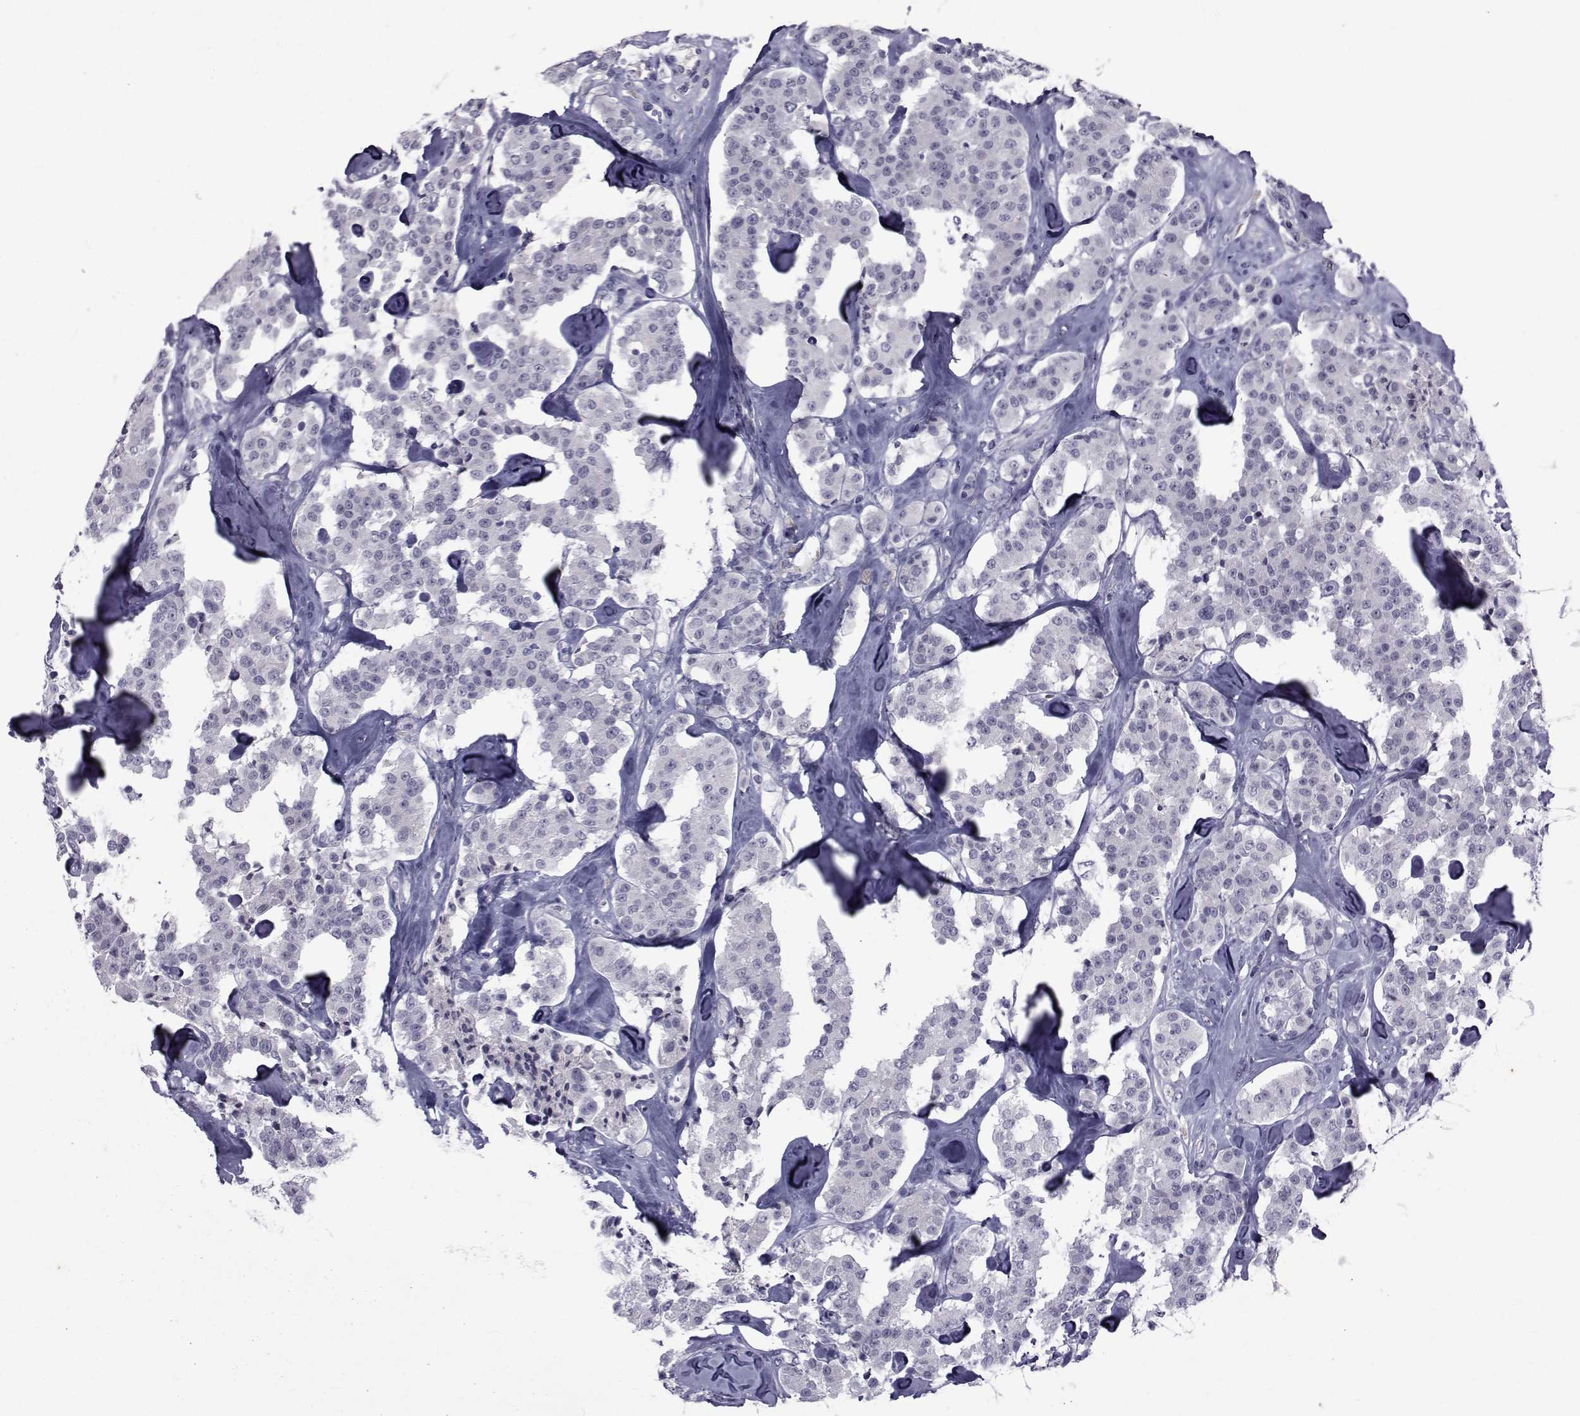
{"staining": {"intensity": "negative", "quantity": "none", "location": "none"}, "tissue": "carcinoid", "cell_type": "Tumor cells", "image_type": "cancer", "snomed": [{"axis": "morphology", "description": "Carcinoid, malignant, NOS"}, {"axis": "topography", "description": "Pancreas"}], "caption": "The immunohistochemistry (IHC) micrograph has no significant staining in tumor cells of carcinoid tissue. (DAB immunohistochemistry visualized using brightfield microscopy, high magnification).", "gene": "PAX2", "patient": {"sex": "male", "age": 41}}